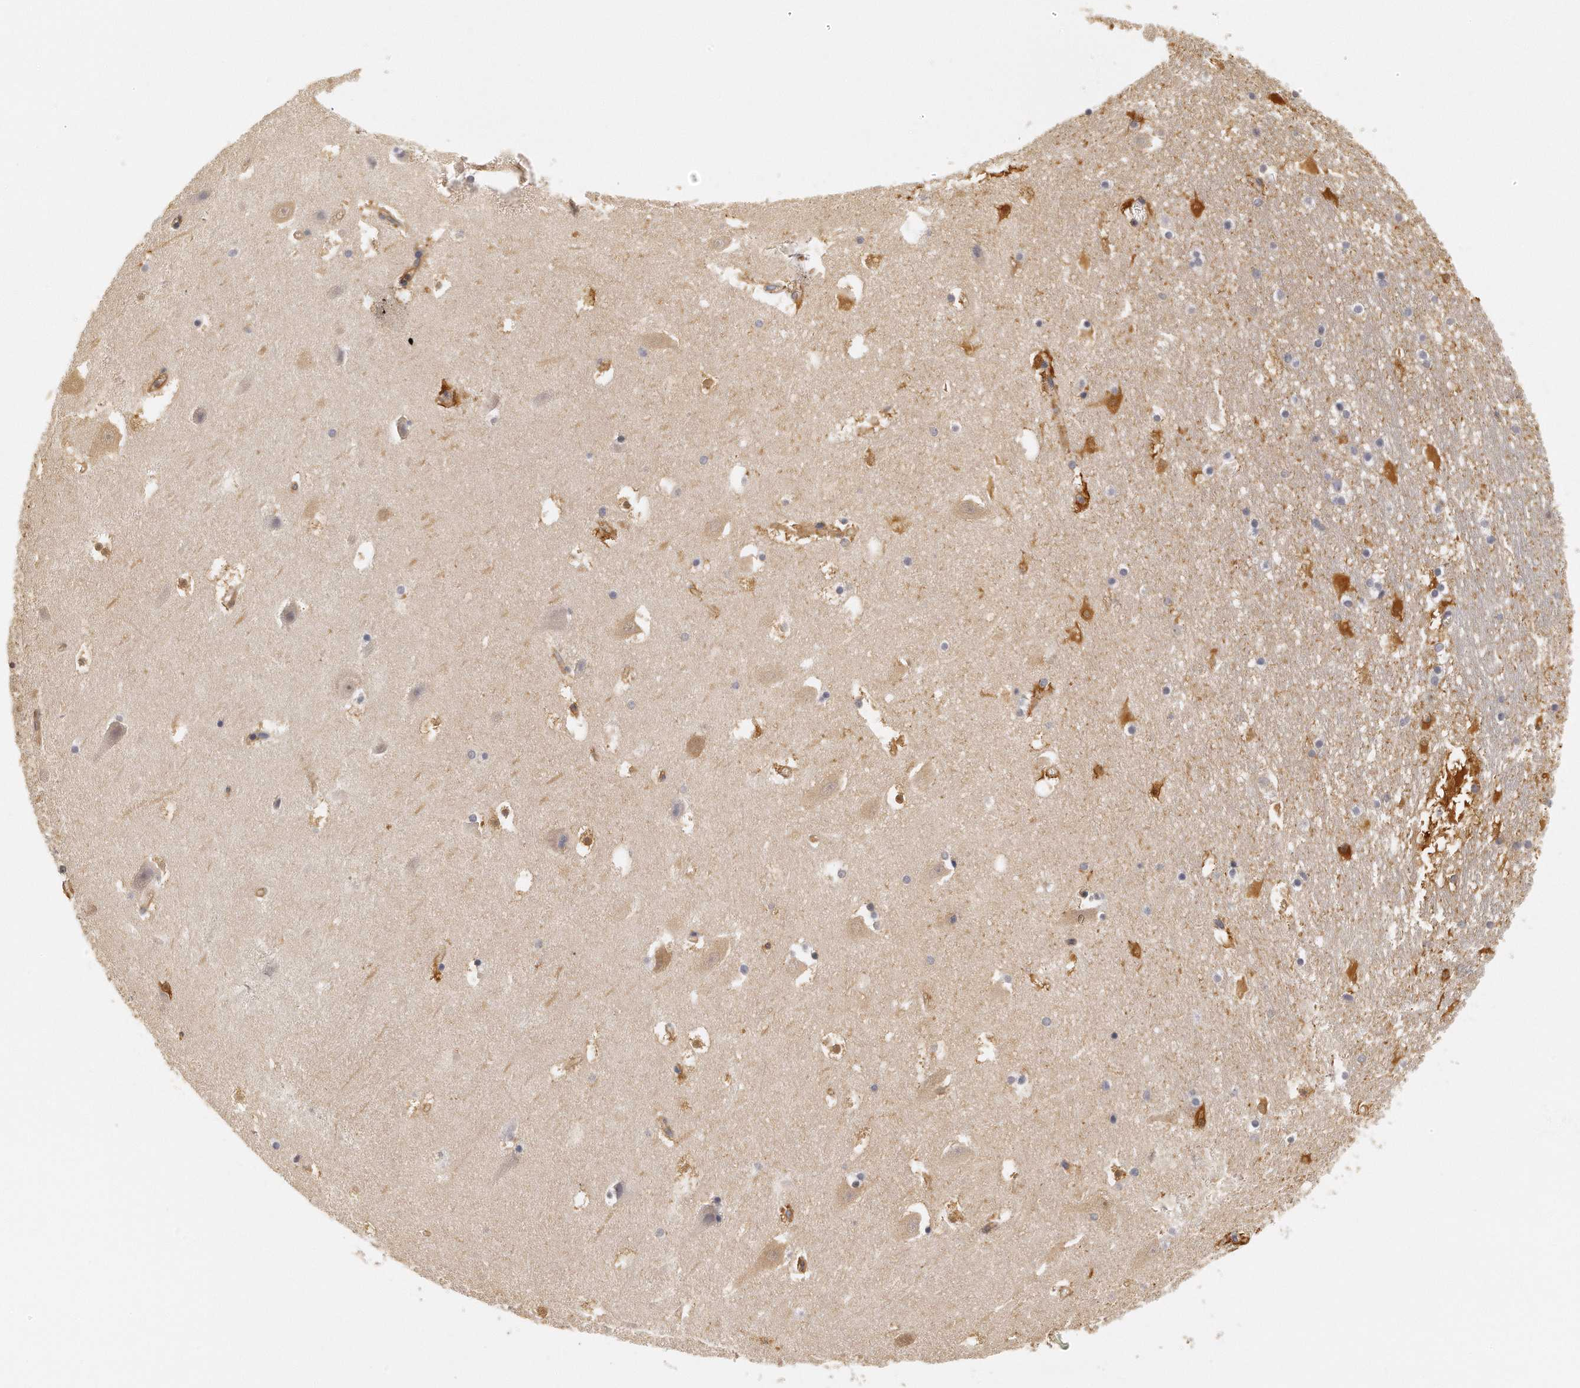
{"staining": {"intensity": "negative", "quantity": "none", "location": "none"}, "tissue": "hippocampus", "cell_type": "Glial cells", "image_type": "normal", "snomed": [{"axis": "morphology", "description": "Normal tissue, NOS"}, {"axis": "topography", "description": "Hippocampus"}], "caption": "A photomicrograph of human hippocampus is negative for staining in glial cells.", "gene": "CHST7", "patient": {"sex": "male", "age": 45}}